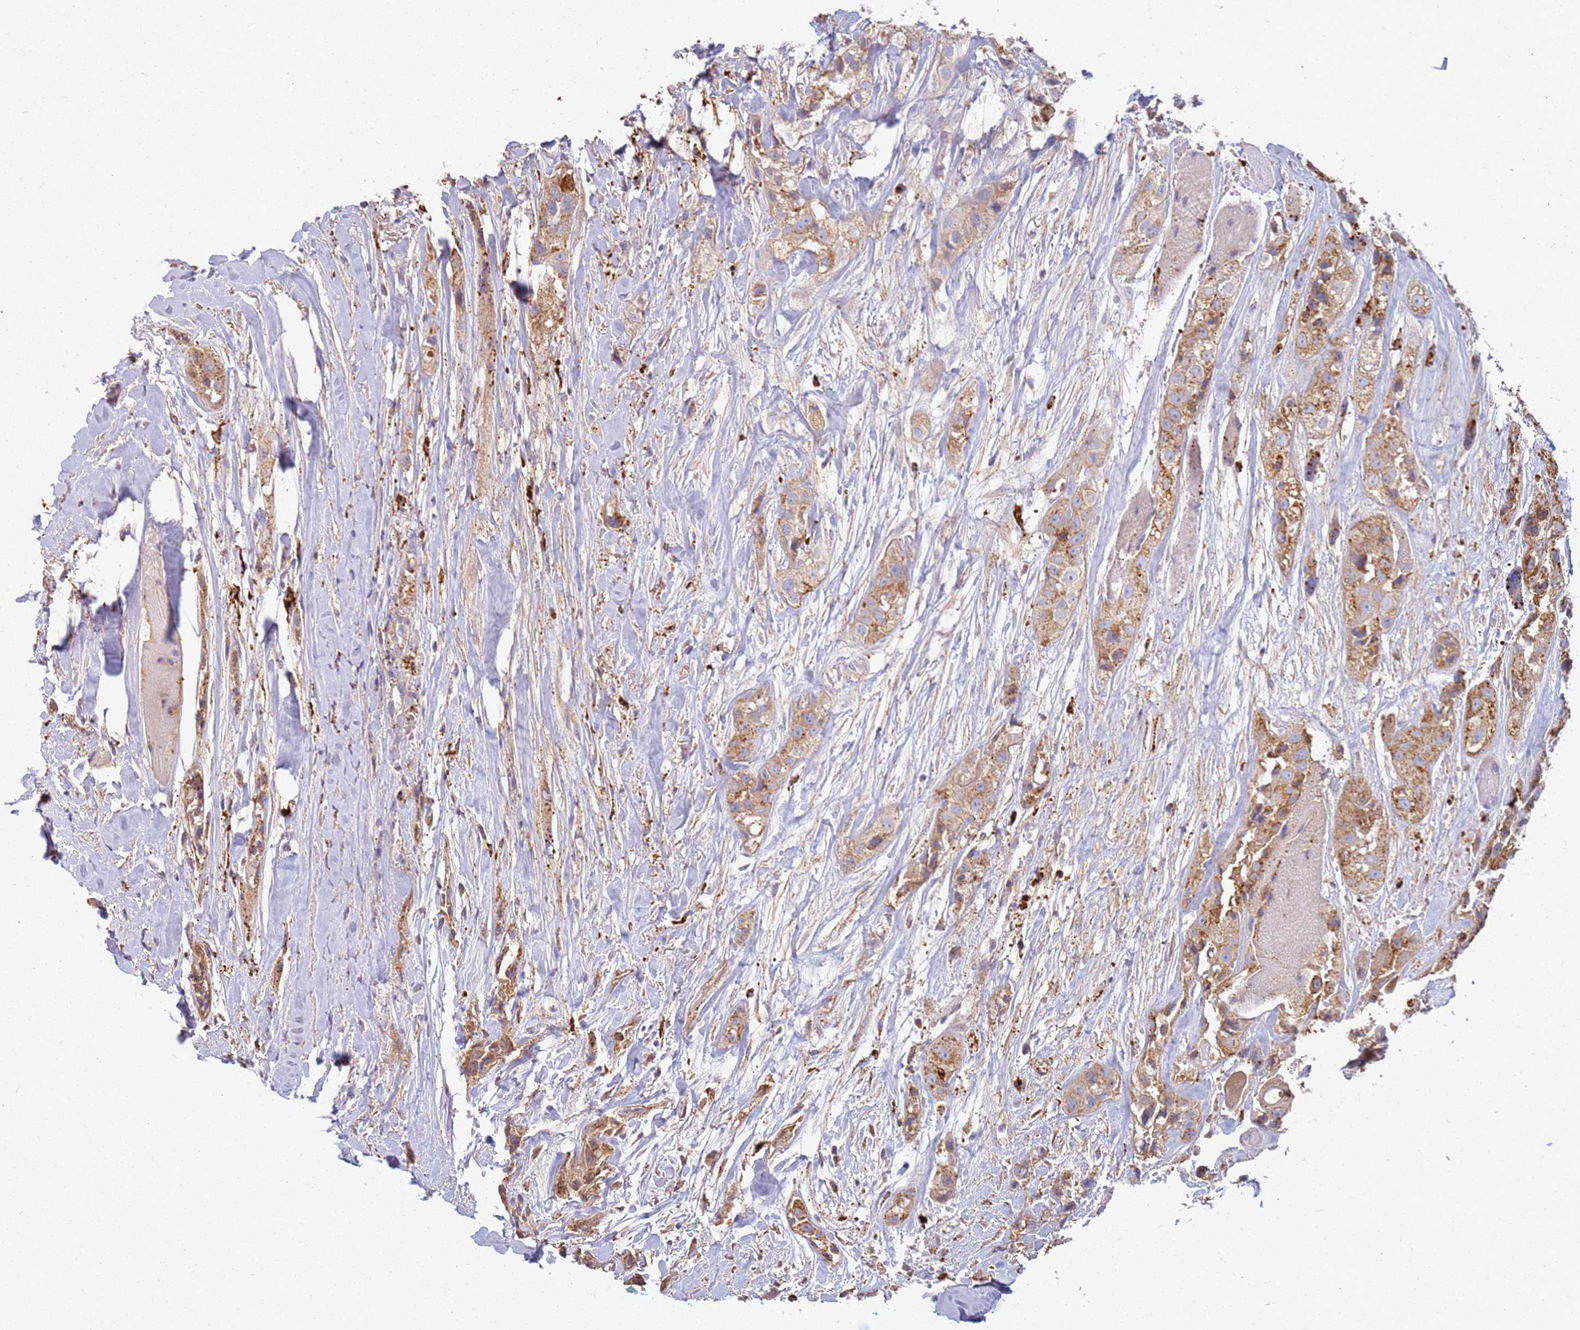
{"staining": {"intensity": "moderate", "quantity": ">75%", "location": "cytoplasmic/membranous"}, "tissue": "head and neck cancer", "cell_type": "Tumor cells", "image_type": "cancer", "snomed": [{"axis": "morphology", "description": "Normal tissue, NOS"}, {"axis": "morphology", "description": "Squamous cell carcinoma, NOS"}, {"axis": "topography", "description": "Skeletal muscle"}, {"axis": "topography", "description": "Head-Neck"}], "caption": "About >75% of tumor cells in human head and neck cancer demonstrate moderate cytoplasmic/membranous protein staining as visualized by brown immunohistochemical staining.", "gene": "TMEM229B", "patient": {"sex": "male", "age": 51}}